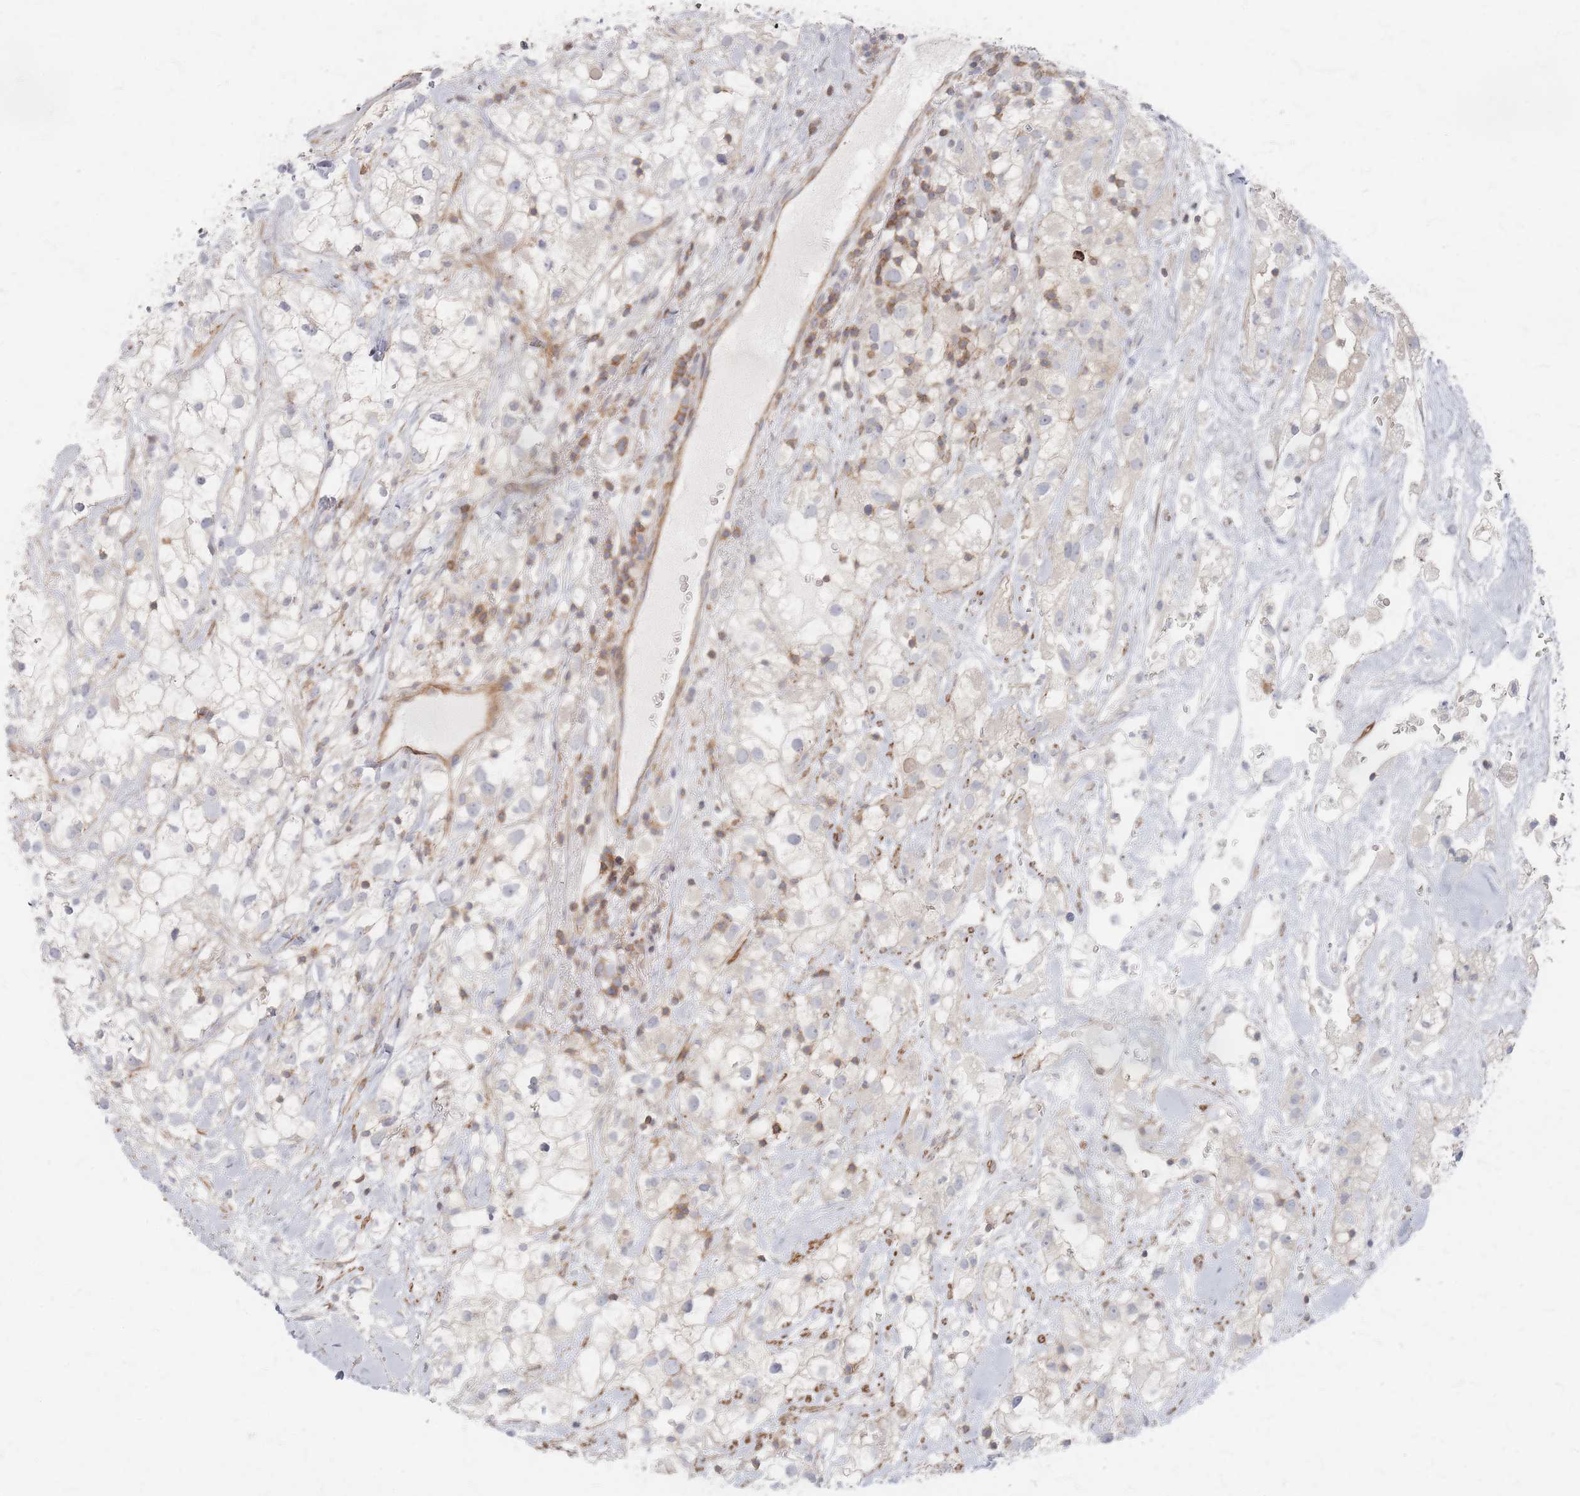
{"staining": {"intensity": "negative", "quantity": "none", "location": "none"}, "tissue": "renal cancer", "cell_type": "Tumor cells", "image_type": "cancer", "snomed": [{"axis": "morphology", "description": "Adenocarcinoma, NOS"}, {"axis": "topography", "description": "Kidney"}], "caption": "Immunohistochemical staining of renal adenocarcinoma displays no significant staining in tumor cells.", "gene": "ZNF852", "patient": {"sex": "male", "age": 59}}